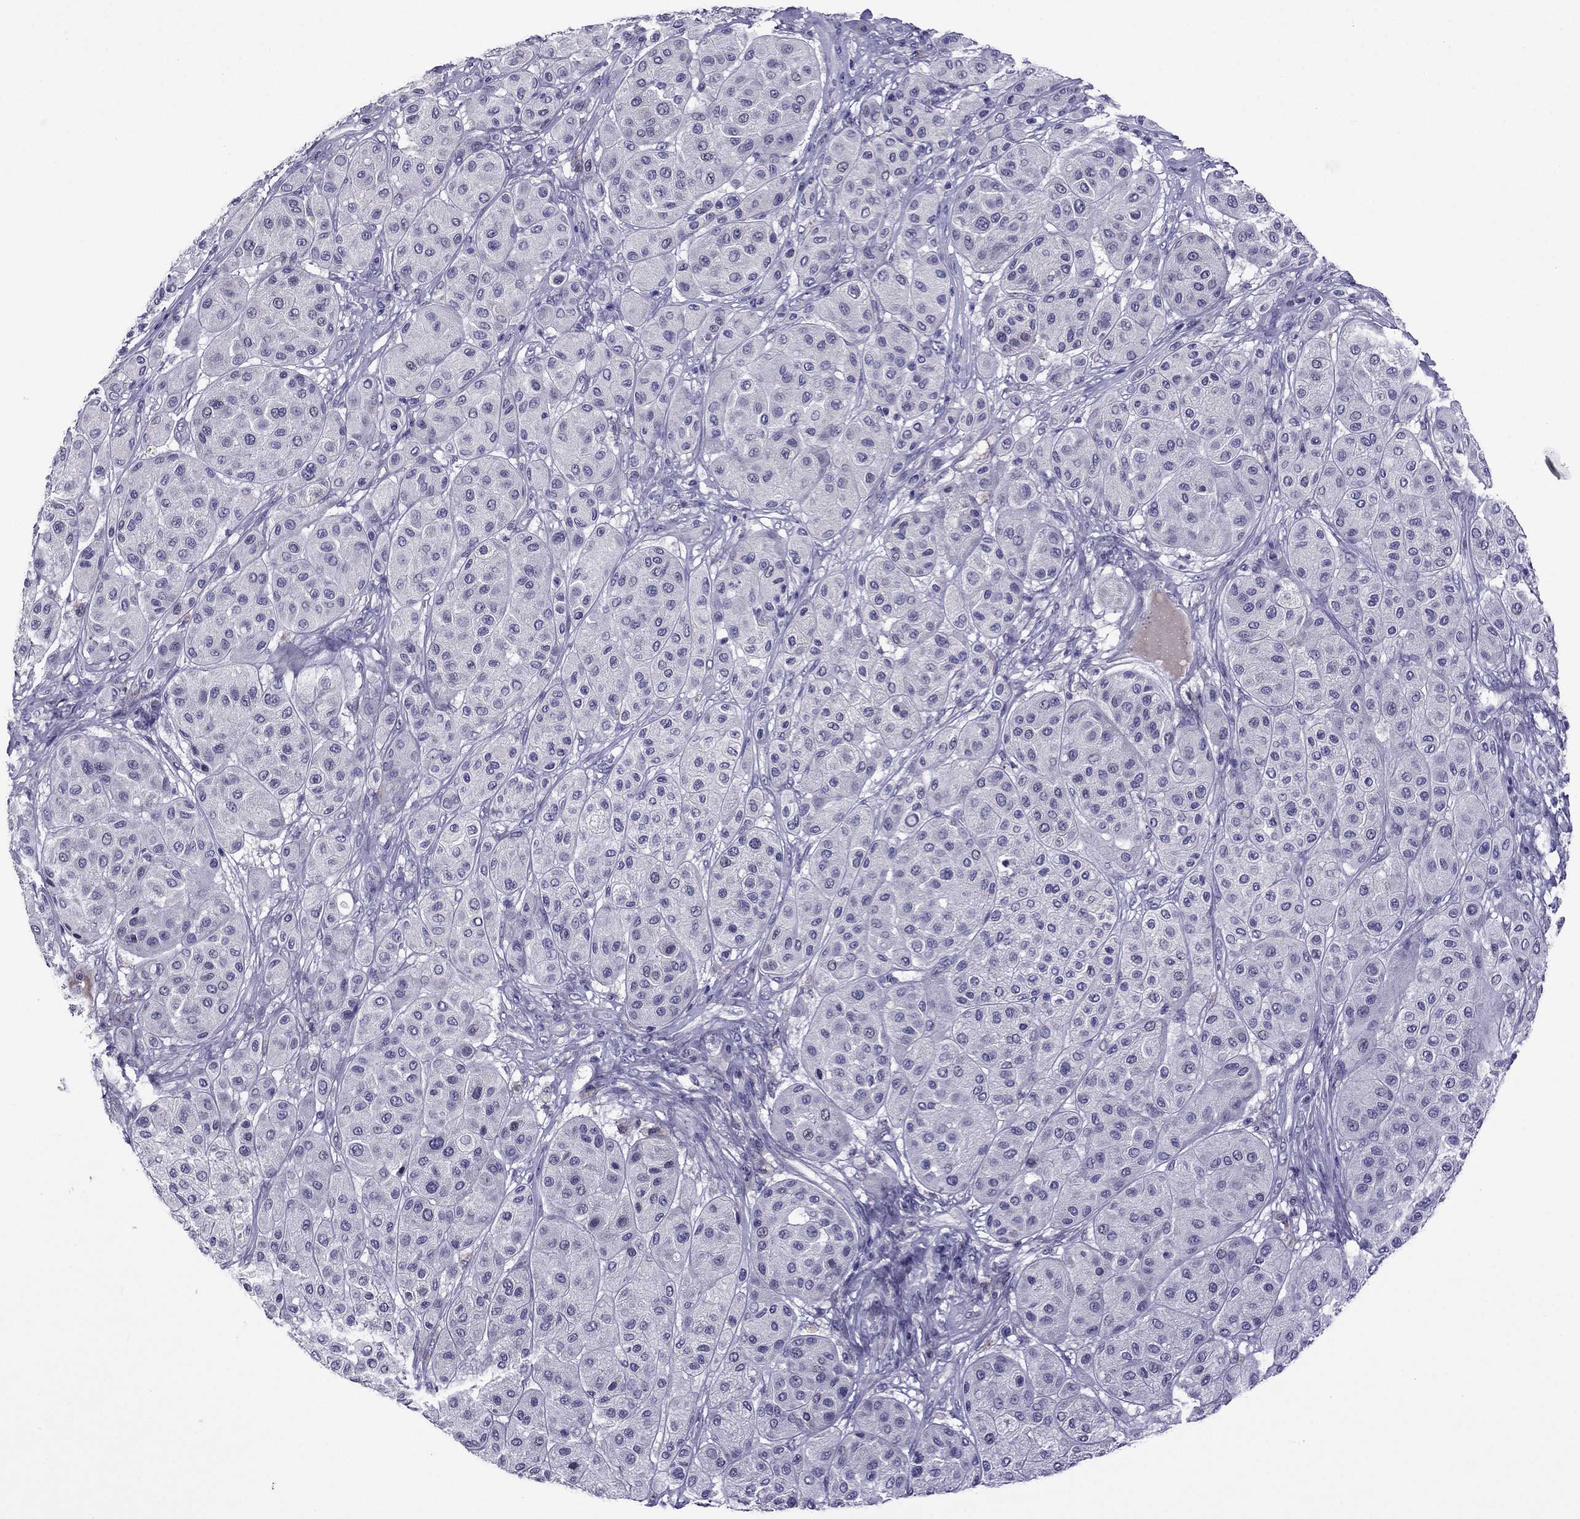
{"staining": {"intensity": "negative", "quantity": "none", "location": "none"}, "tissue": "melanoma", "cell_type": "Tumor cells", "image_type": "cancer", "snomed": [{"axis": "morphology", "description": "Malignant melanoma, Metastatic site"}, {"axis": "topography", "description": "Smooth muscle"}], "caption": "High magnification brightfield microscopy of malignant melanoma (metastatic site) stained with DAB (3,3'-diaminobenzidine) (brown) and counterstained with hematoxylin (blue): tumor cells show no significant expression. (DAB (3,3'-diaminobenzidine) immunohistochemistry (IHC) with hematoxylin counter stain).", "gene": "SPTBN4", "patient": {"sex": "male", "age": 41}}